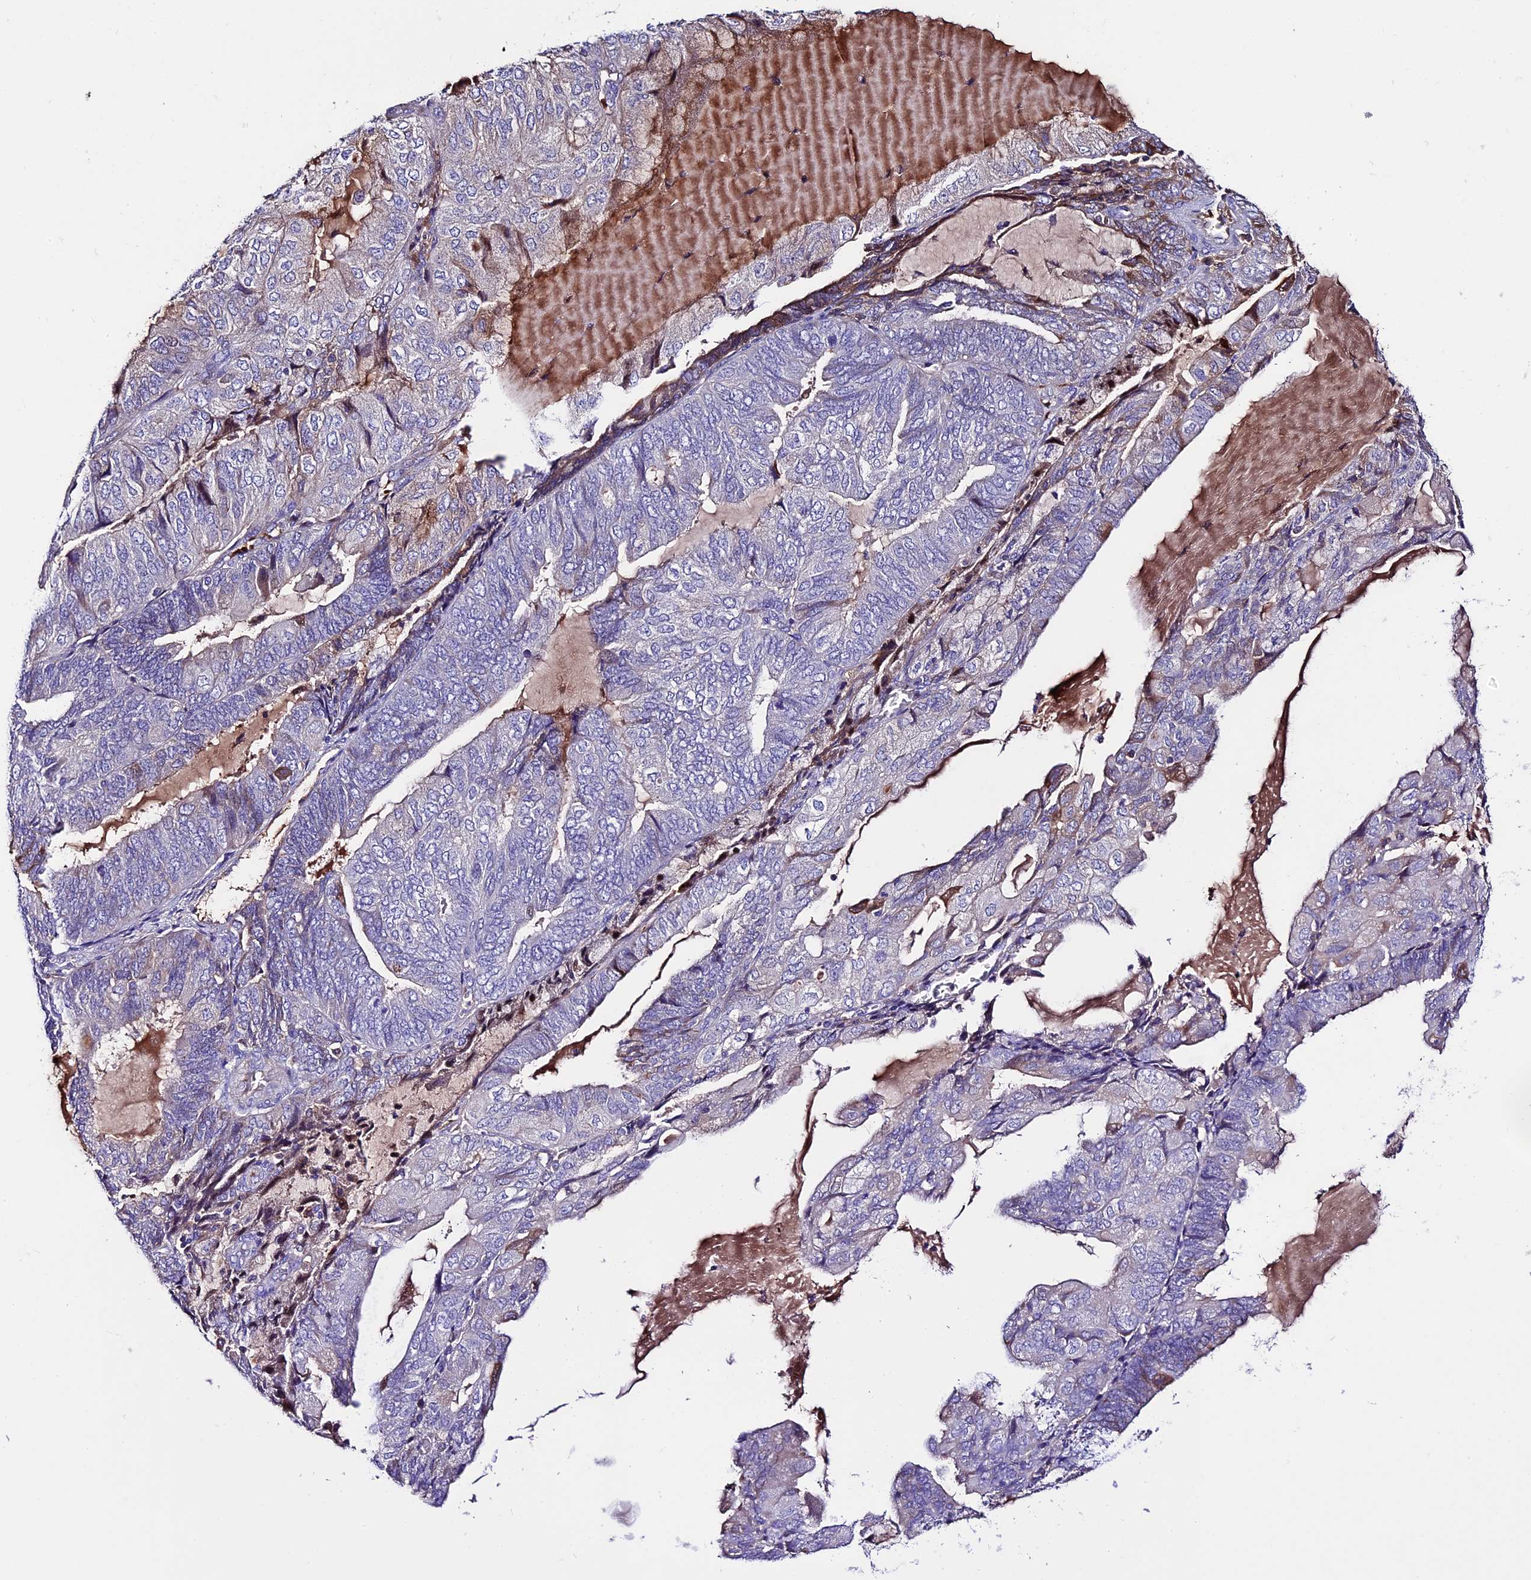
{"staining": {"intensity": "weak", "quantity": "<25%", "location": "cytoplasmic/membranous"}, "tissue": "endometrial cancer", "cell_type": "Tumor cells", "image_type": "cancer", "snomed": [{"axis": "morphology", "description": "Adenocarcinoma, NOS"}, {"axis": "topography", "description": "Endometrium"}], "caption": "Protein analysis of adenocarcinoma (endometrial) reveals no significant expression in tumor cells.", "gene": "TCP11L2", "patient": {"sex": "female", "age": 81}}